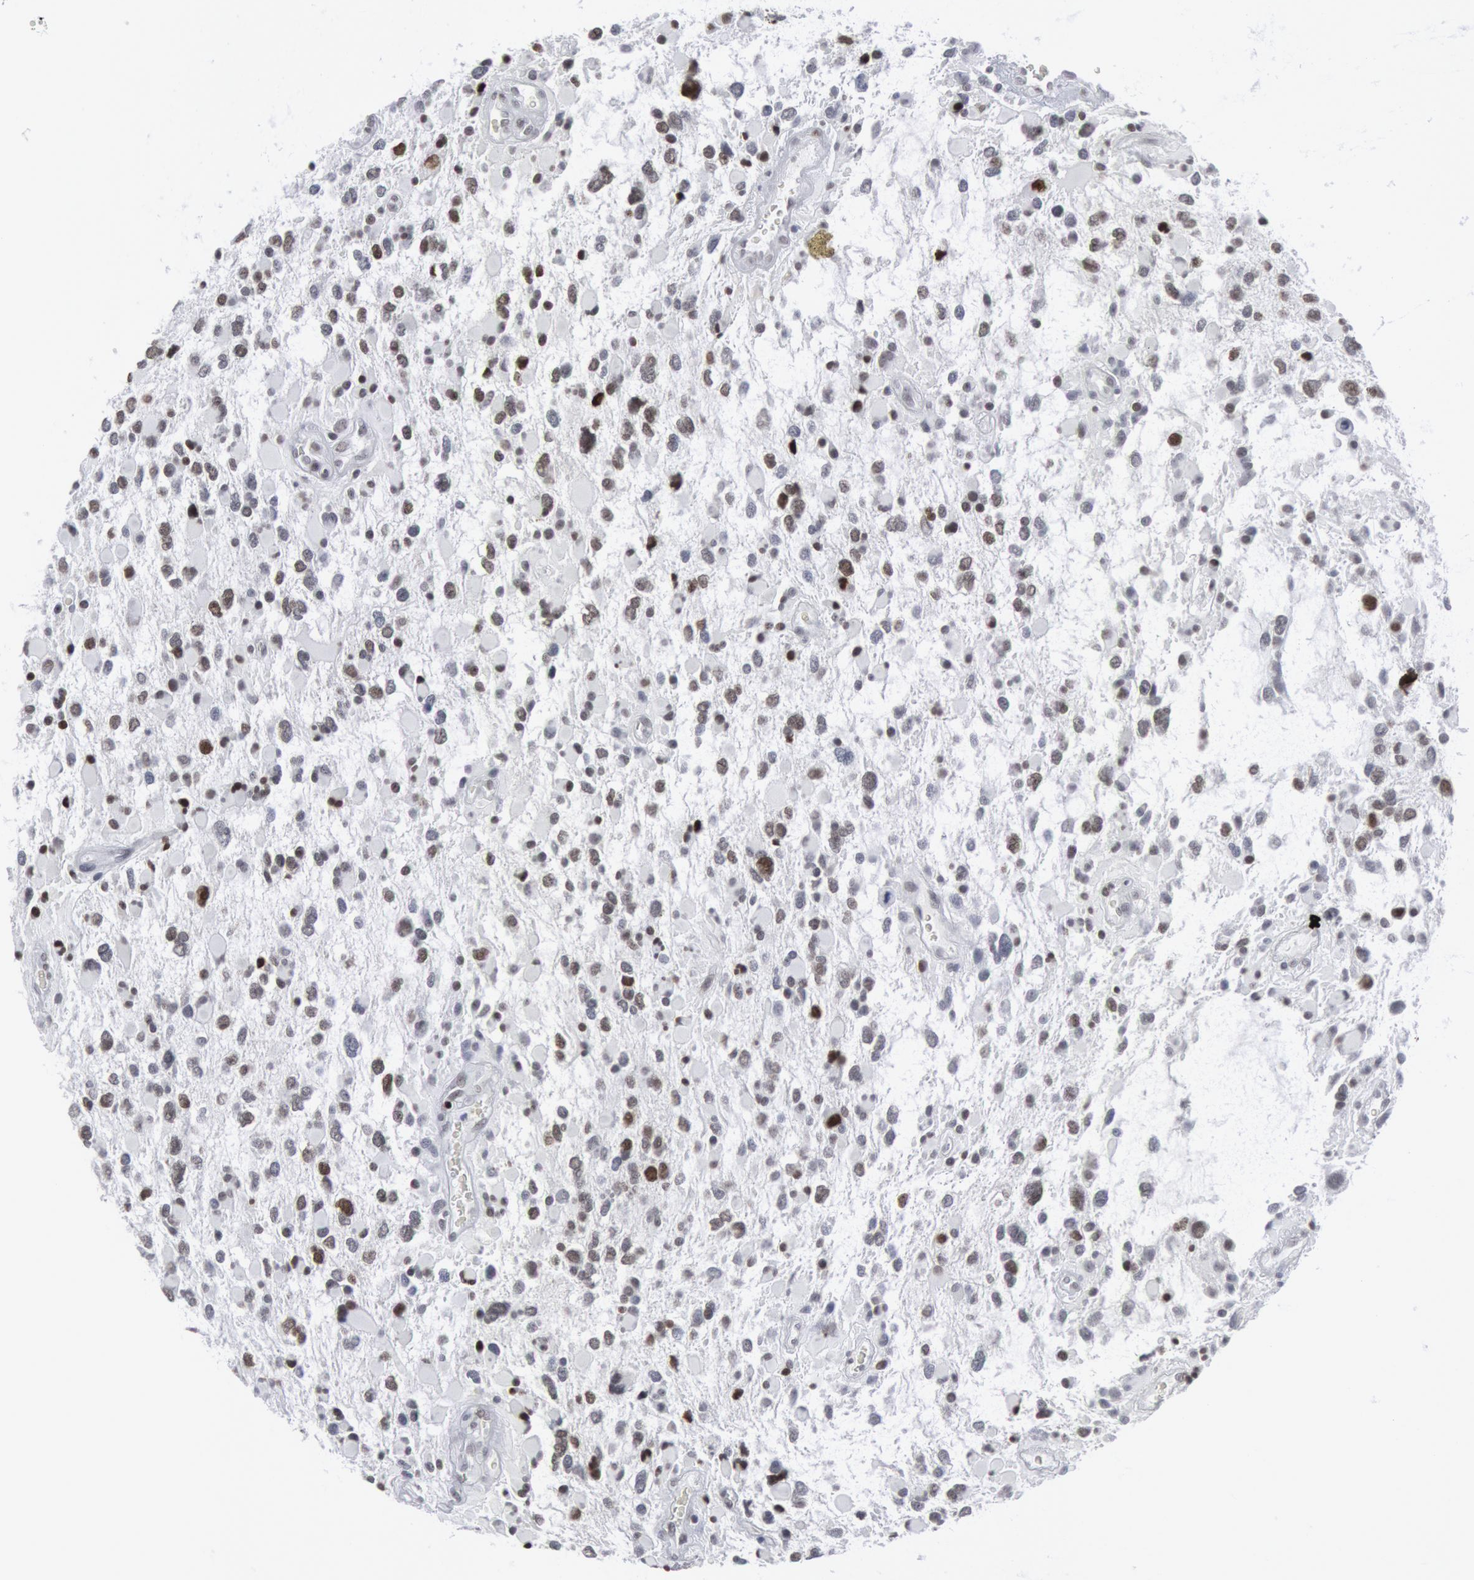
{"staining": {"intensity": "weak", "quantity": "25%-75%", "location": "nuclear"}, "tissue": "glioma", "cell_type": "Tumor cells", "image_type": "cancer", "snomed": [{"axis": "morphology", "description": "Glioma, malignant, High grade"}, {"axis": "topography", "description": "Brain"}], "caption": "Weak nuclear expression is present in about 25%-75% of tumor cells in high-grade glioma (malignant). (Brightfield microscopy of DAB IHC at high magnification).", "gene": "MECP2", "patient": {"sex": "female", "age": 37}}